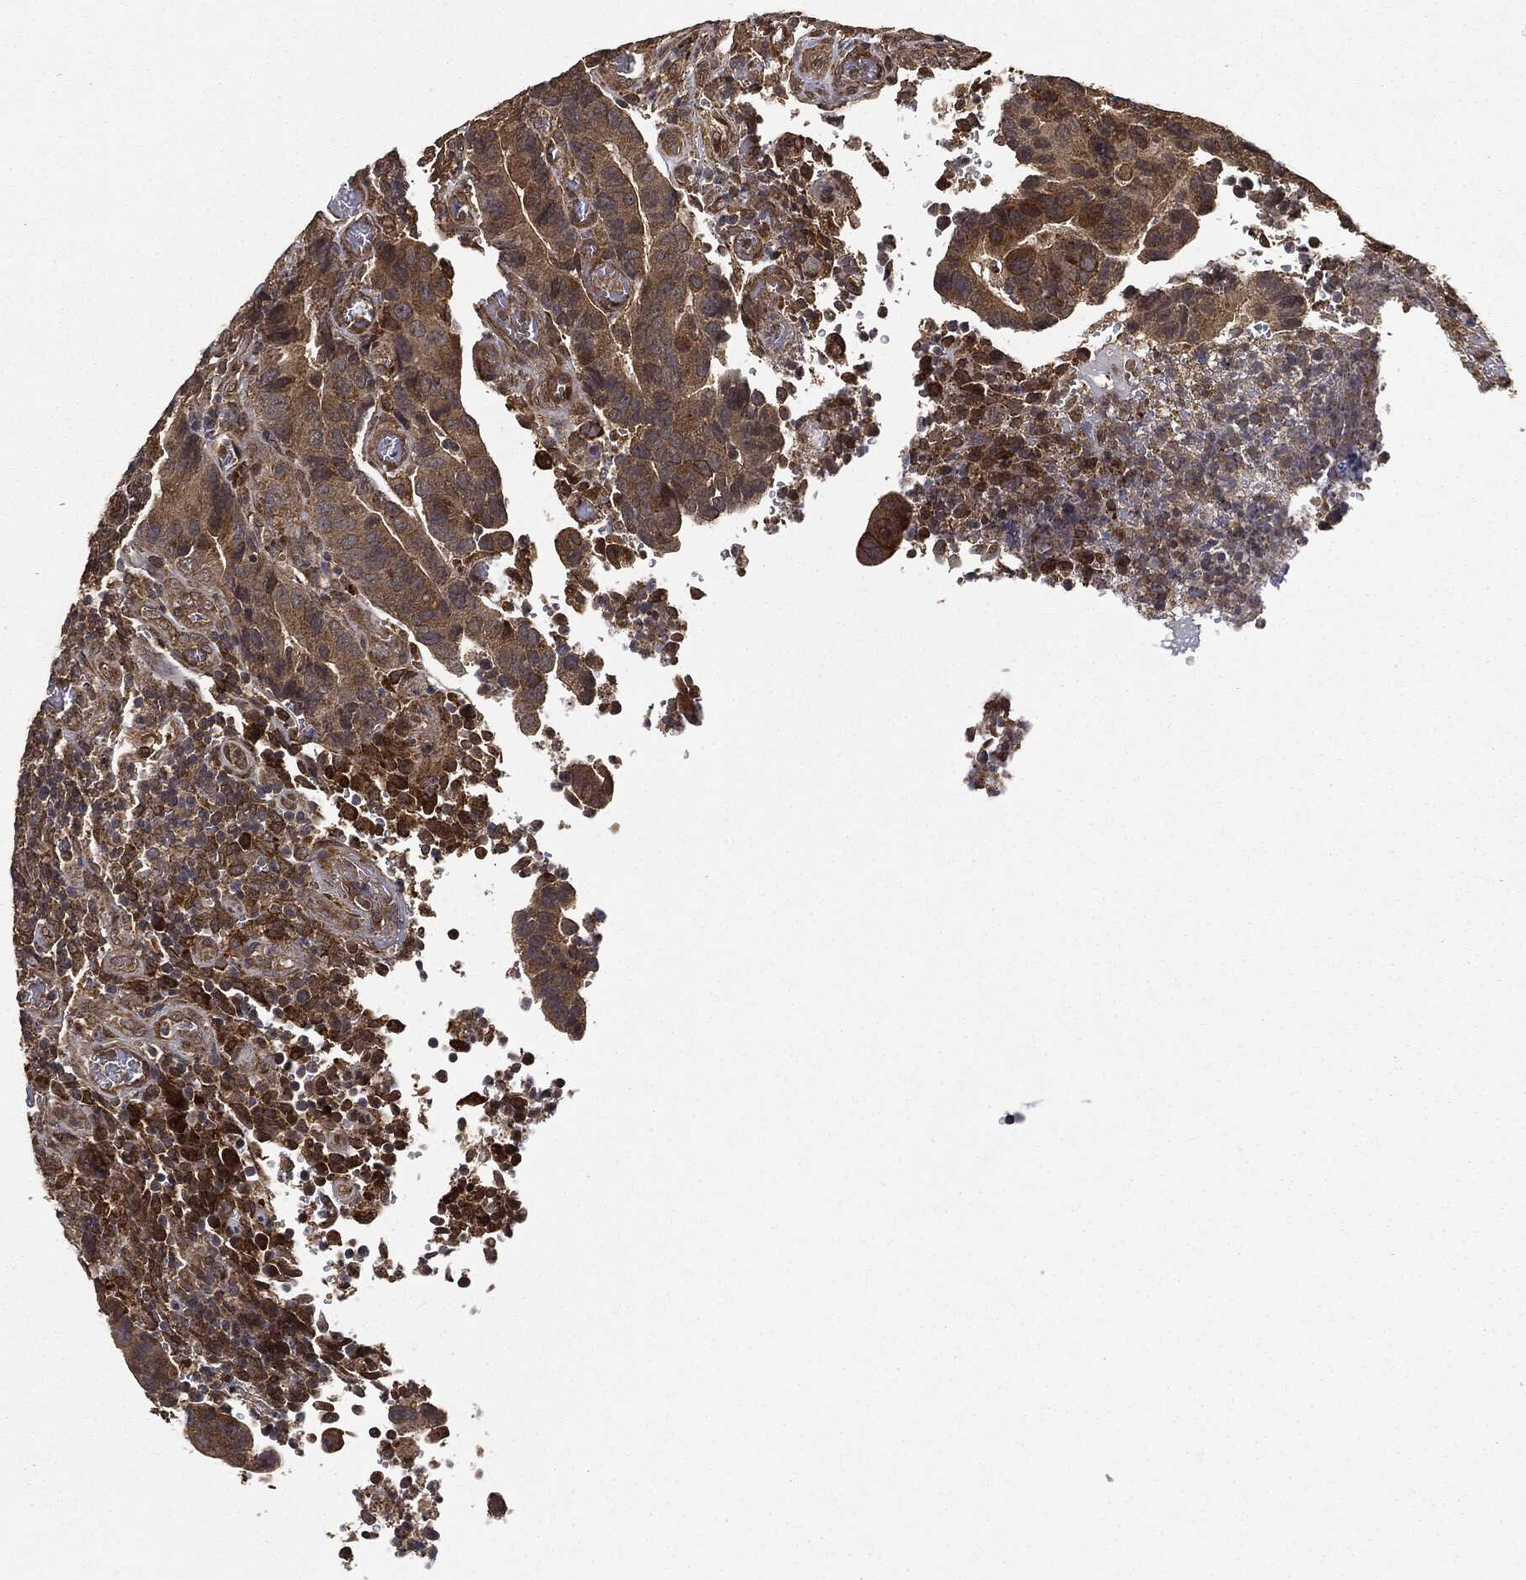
{"staining": {"intensity": "moderate", "quantity": ">75%", "location": "cytoplasmic/membranous"}, "tissue": "colorectal cancer", "cell_type": "Tumor cells", "image_type": "cancer", "snomed": [{"axis": "morphology", "description": "Adenocarcinoma, NOS"}, {"axis": "topography", "description": "Colon"}], "caption": "High-power microscopy captured an IHC histopathology image of colorectal adenocarcinoma, revealing moderate cytoplasmic/membranous staining in about >75% of tumor cells.", "gene": "MIER2", "patient": {"sex": "female", "age": 56}}